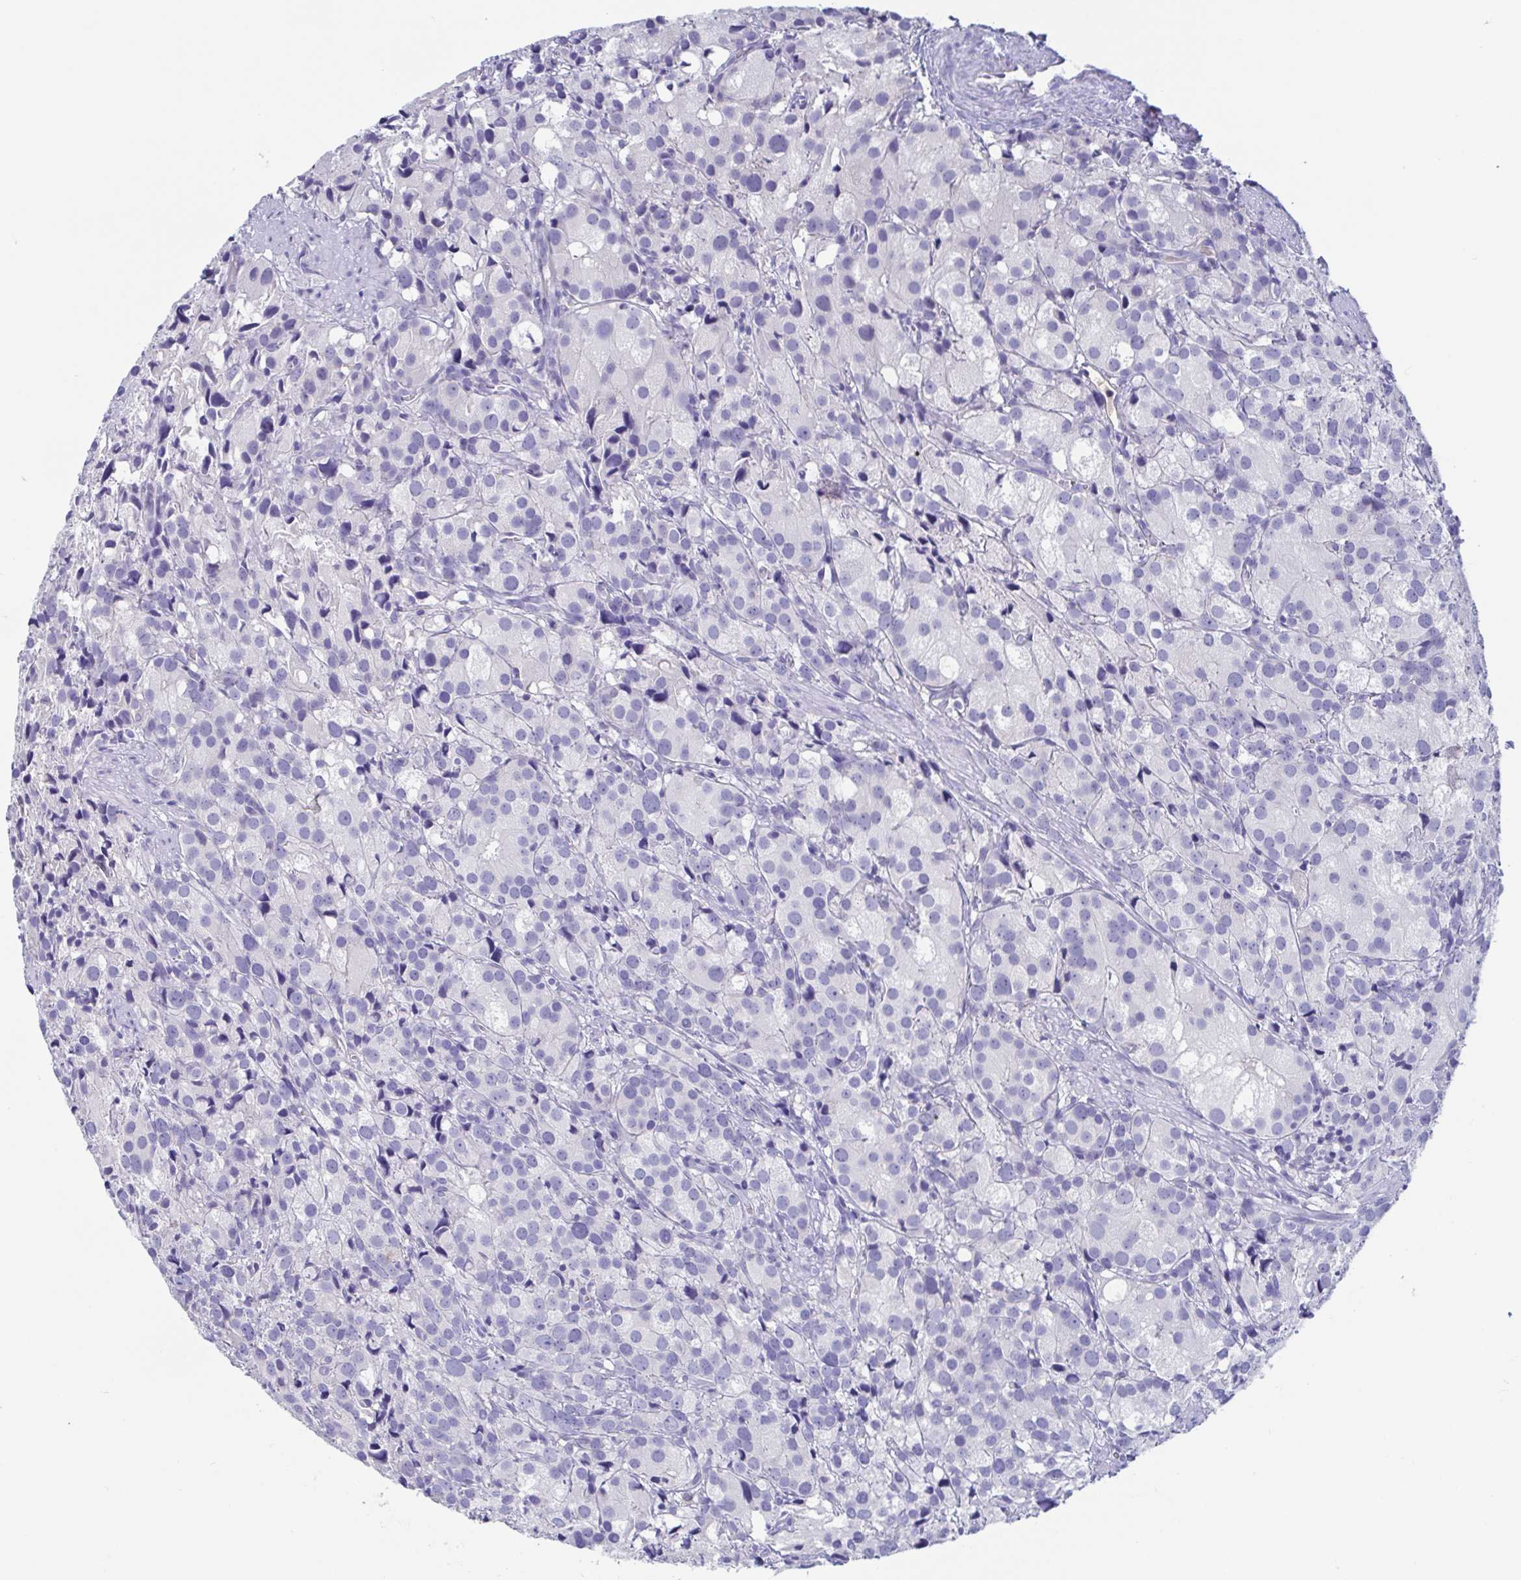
{"staining": {"intensity": "negative", "quantity": "none", "location": "none"}, "tissue": "prostate cancer", "cell_type": "Tumor cells", "image_type": "cancer", "snomed": [{"axis": "morphology", "description": "Adenocarcinoma, High grade"}, {"axis": "topography", "description": "Prostate"}], "caption": "A histopathology image of prostate cancer stained for a protein shows no brown staining in tumor cells.", "gene": "TREH", "patient": {"sex": "male", "age": 86}}